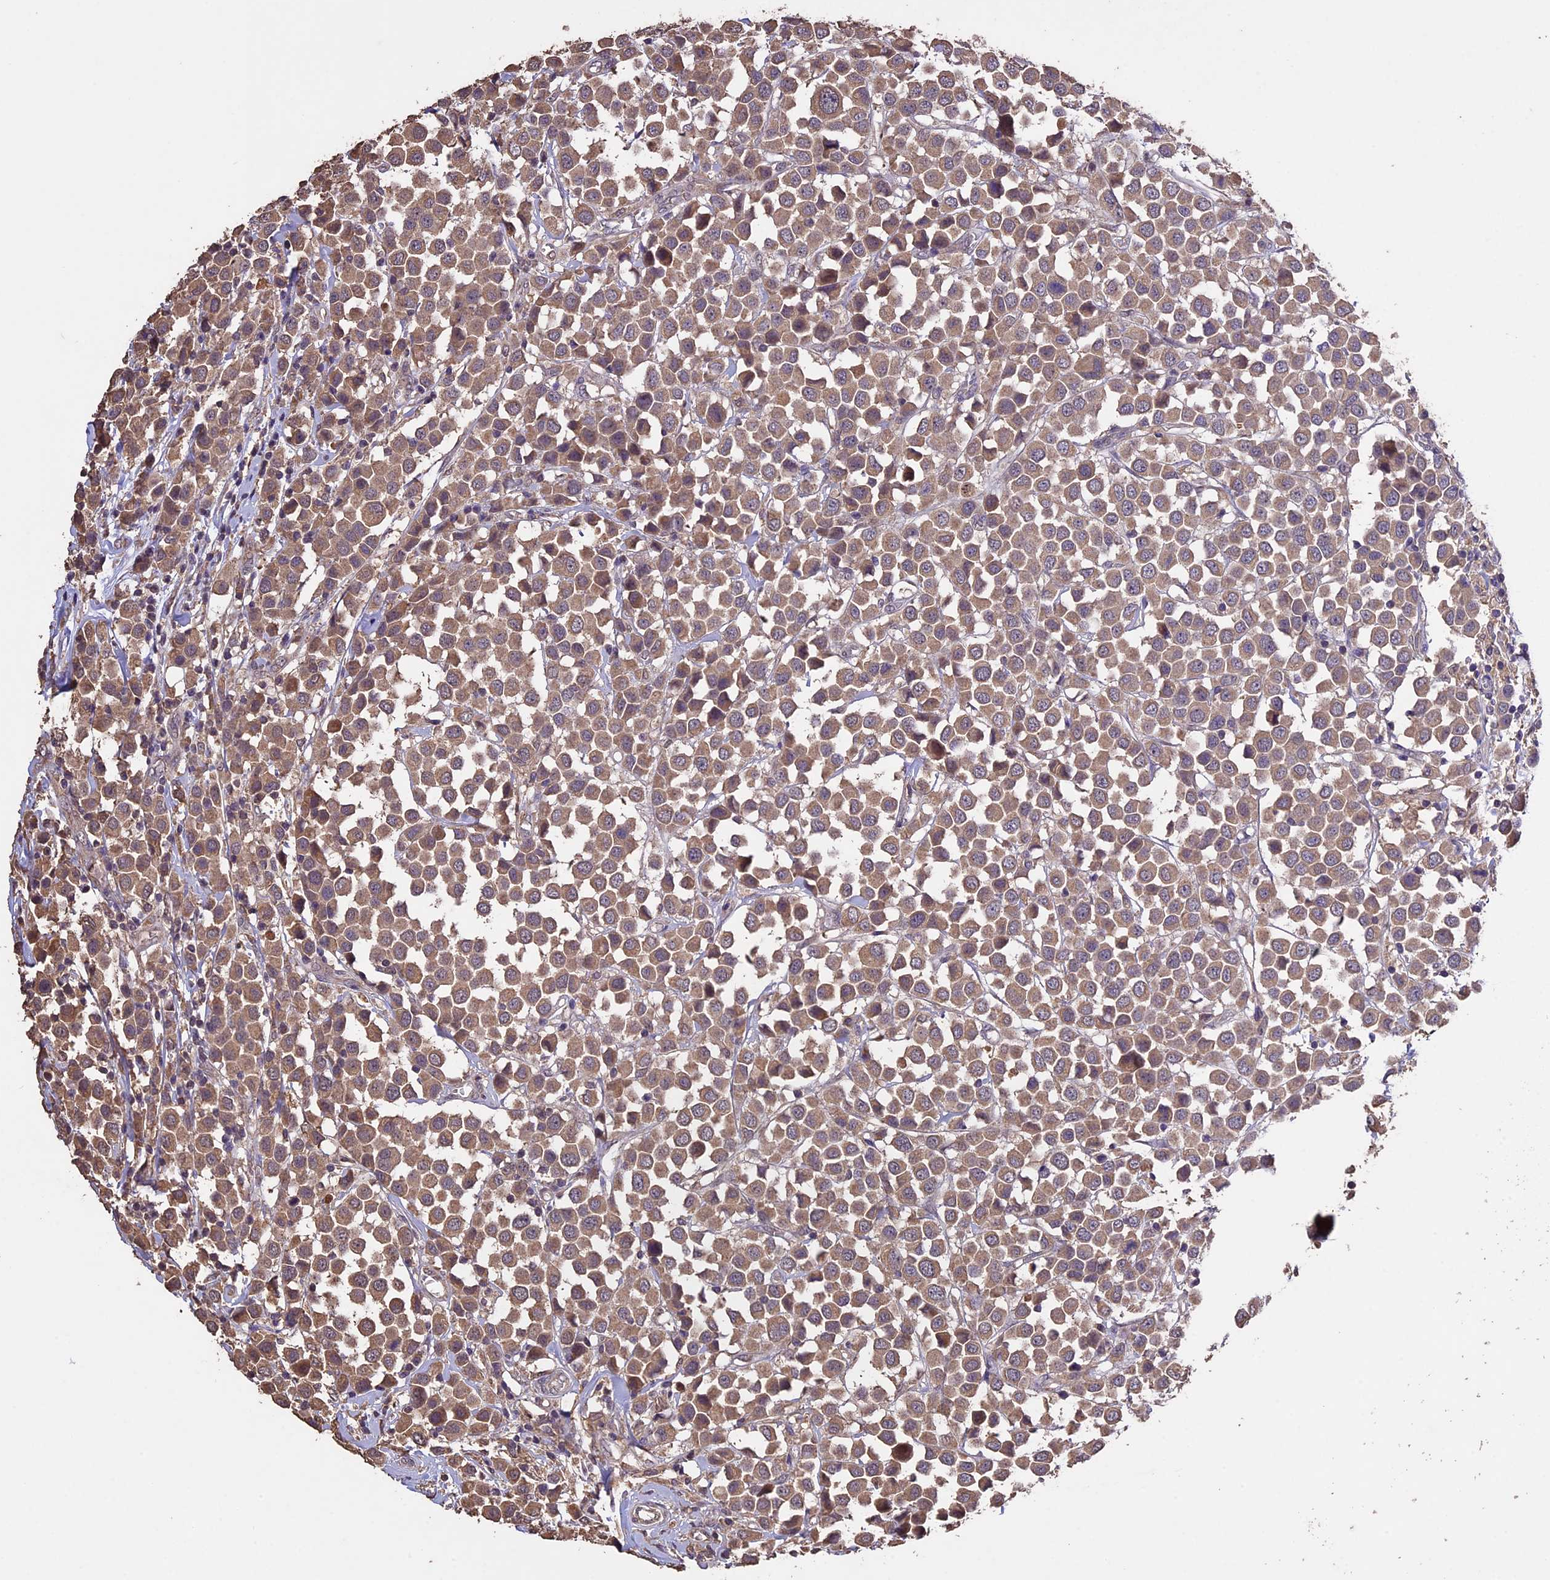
{"staining": {"intensity": "moderate", "quantity": ">75%", "location": "cytoplasmic/membranous"}, "tissue": "breast cancer", "cell_type": "Tumor cells", "image_type": "cancer", "snomed": [{"axis": "morphology", "description": "Duct carcinoma"}, {"axis": "topography", "description": "Breast"}], "caption": "Immunohistochemical staining of human breast infiltrating ductal carcinoma shows moderate cytoplasmic/membranous protein positivity in about >75% of tumor cells.", "gene": "DIS3L", "patient": {"sex": "female", "age": 61}}